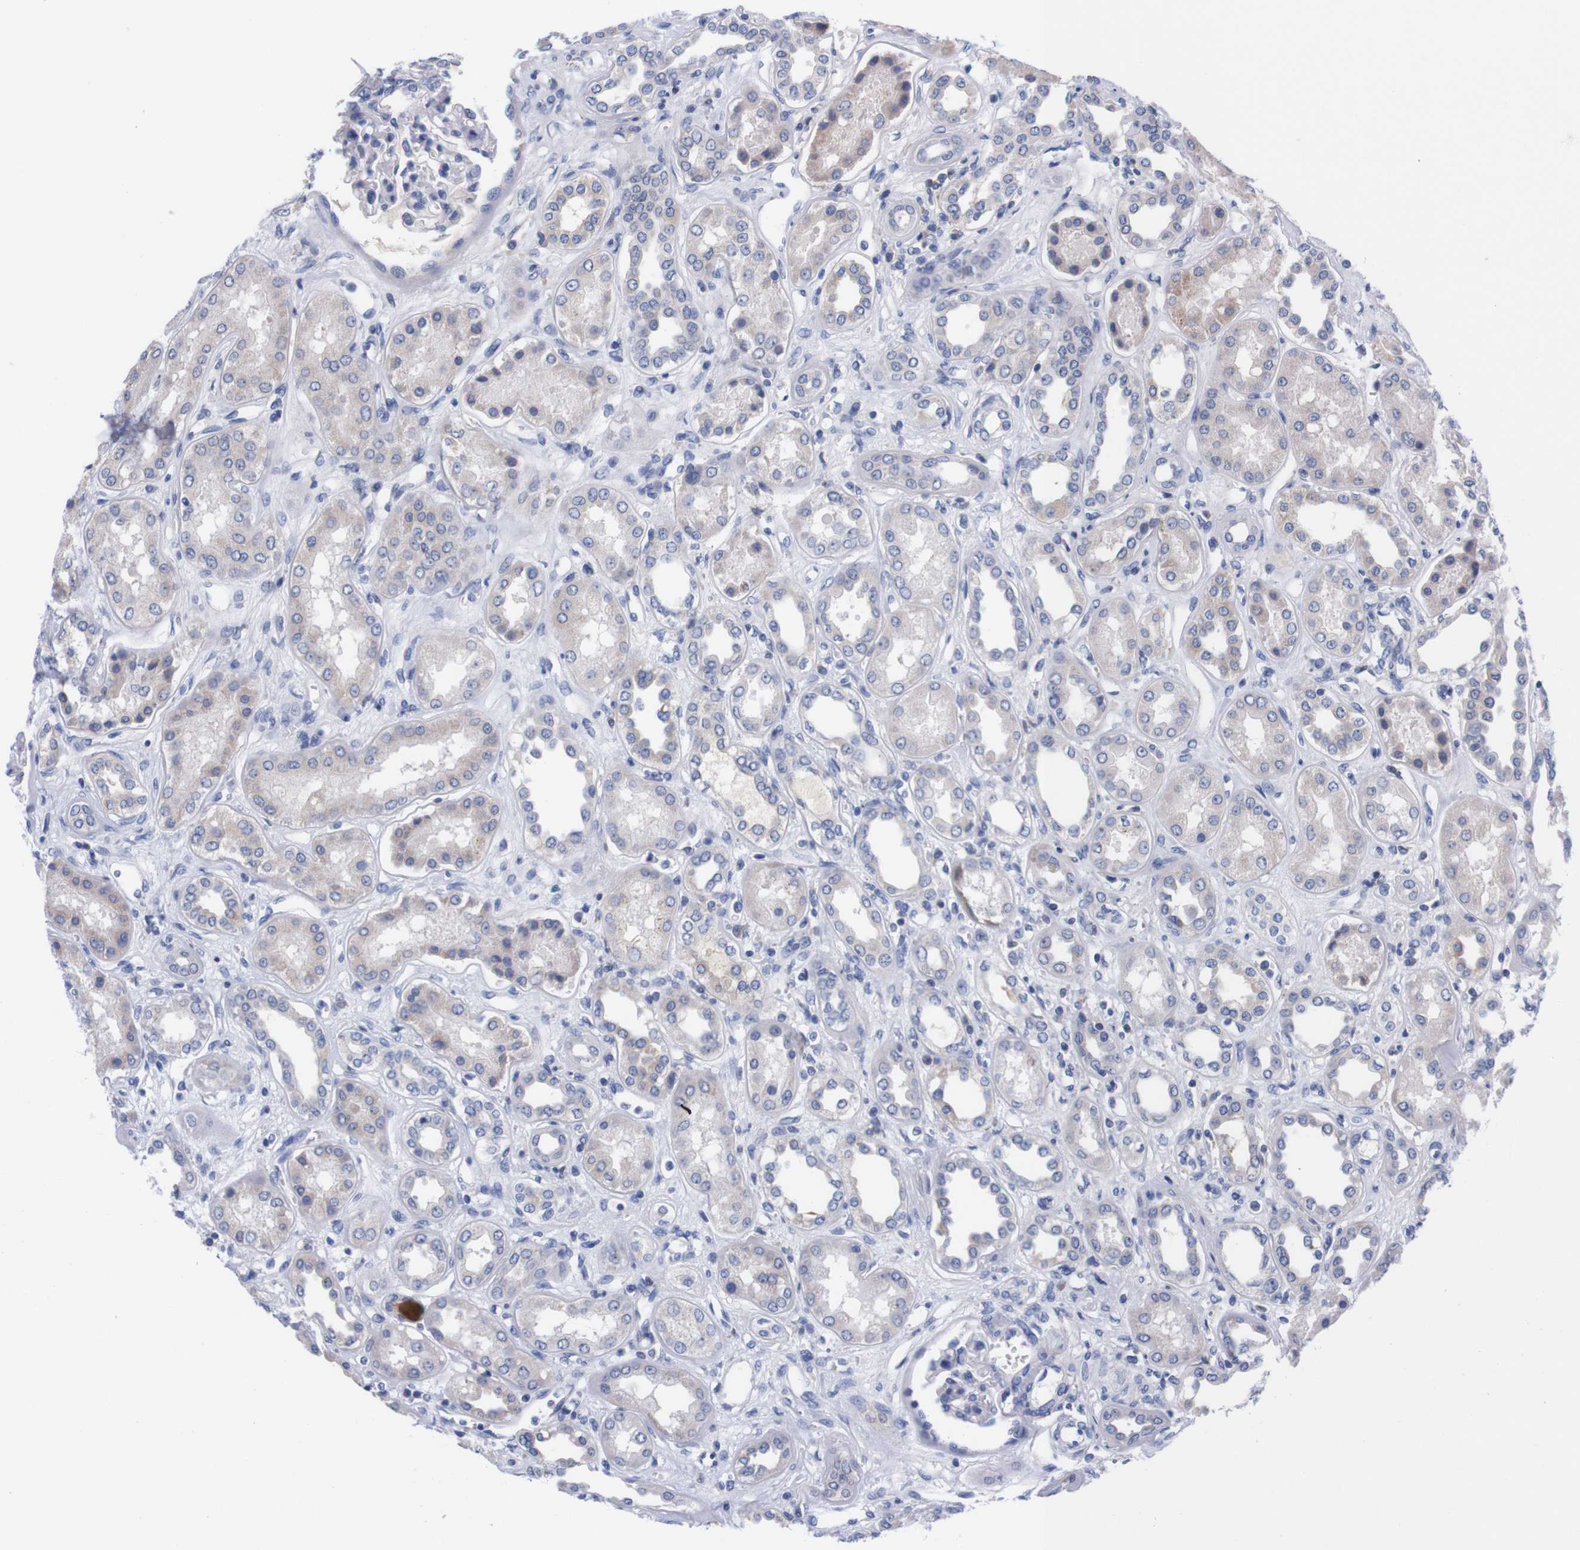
{"staining": {"intensity": "negative", "quantity": "none", "location": "none"}, "tissue": "kidney", "cell_type": "Cells in glomeruli", "image_type": "normal", "snomed": [{"axis": "morphology", "description": "Normal tissue, NOS"}, {"axis": "topography", "description": "Kidney"}], "caption": "This image is of benign kidney stained with immunohistochemistry (IHC) to label a protein in brown with the nuclei are counter-stained blue. There is no staining in cells in glomeruli.", "gene": "FAM210A", "patient": {"sex": "male", "age": 59}}